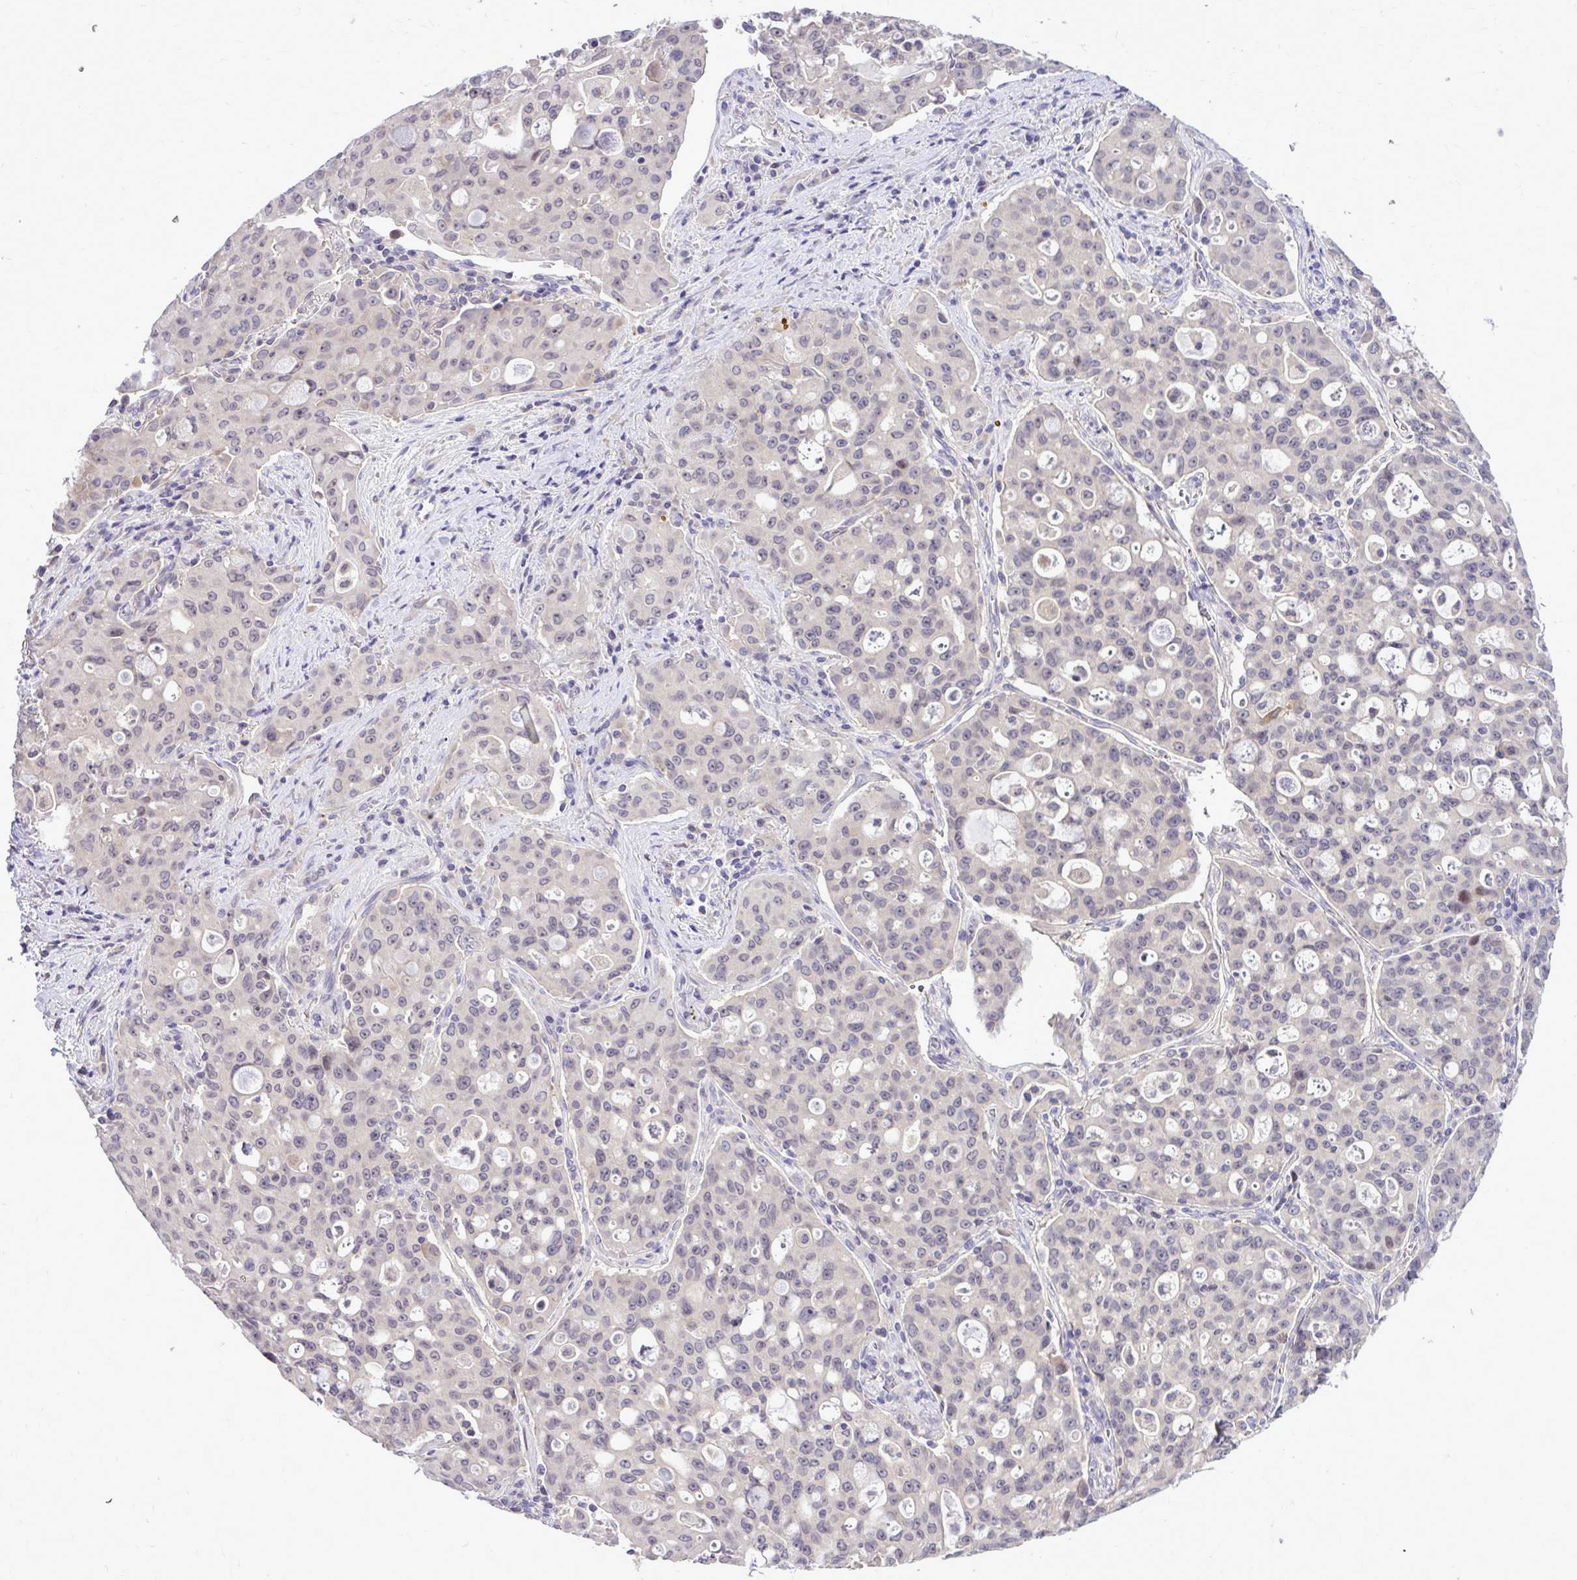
{"staining": {"intensity": "negative", "quantity": "none", "location": "none"}, "tissue": "lung cancer", "cell_type": "Tumor cells", "image_type": "cancer", "snomed": [{"axis": "morphology", "description": "Adenocarcinoma, NOS"}, {"axis": "topography", "description": "Lung"}], "caption": "Human lung cancer (adenocarcinoma) stained for a protein using IHC demonstrates no positivity in tumor cells.", "gene": "DPY19L1", "patient": {"sex": "female", "age": 44}}